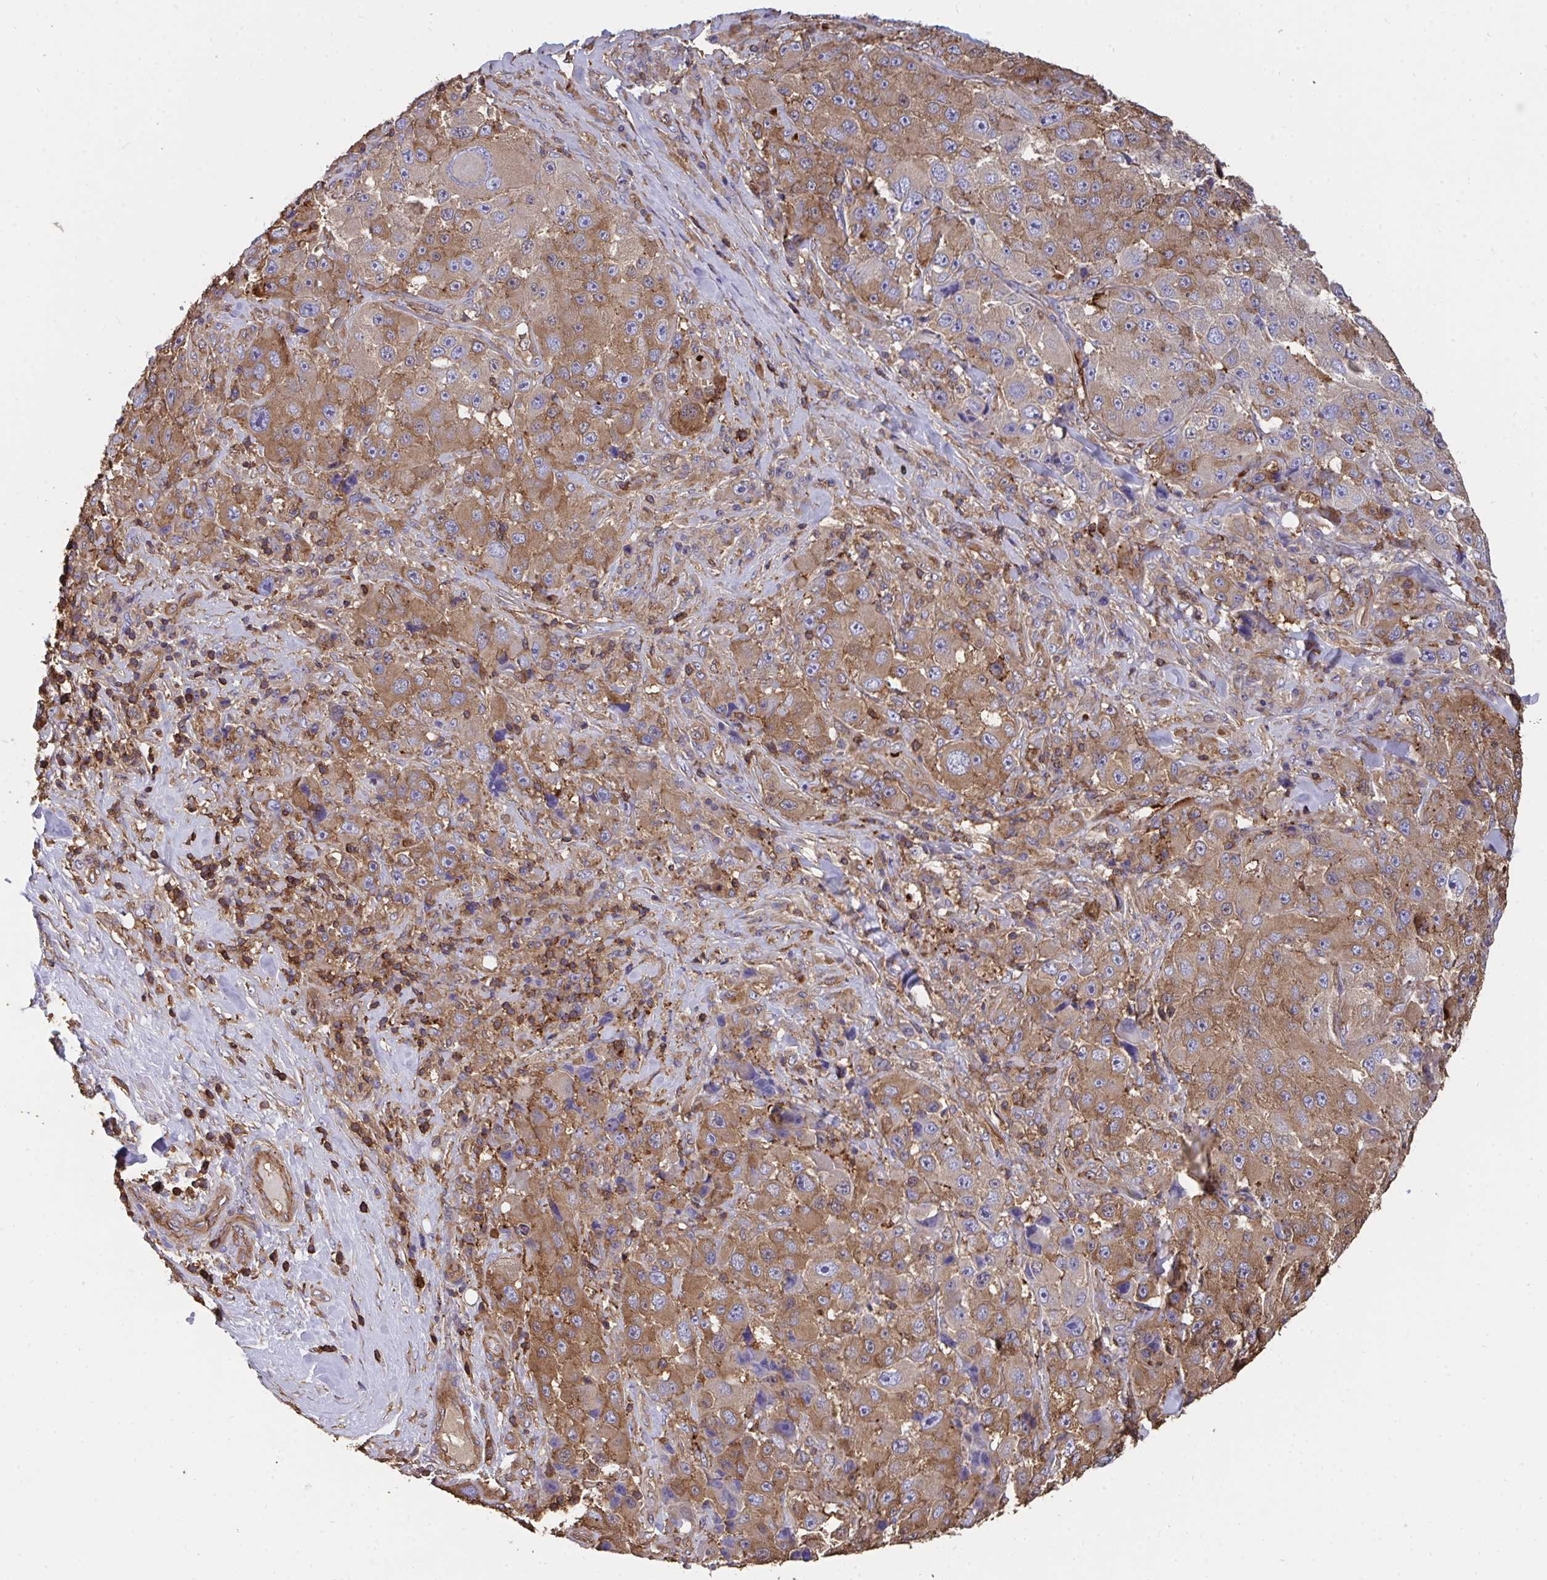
{"staining": {"intensity": "moderate", "quantity": ">75%", "location": "cytoplasmic/membranous"}, "tissue": "melanoma", "cell_type": "Tumor cells", "image_type": "cancer", "snomed": [{"axis": "morphology", "description": "Malignant melanoma, Metastatic site"}, {"axis": "topography", "description": "Lymph node"}], "caption": "Protein staining of melanoma tissue shows moderate cytoplasmic/membranous positivity in about >75% of tumor cells.", "gene": "CFL1", "patient": {"sex": "male", "age": 62}}